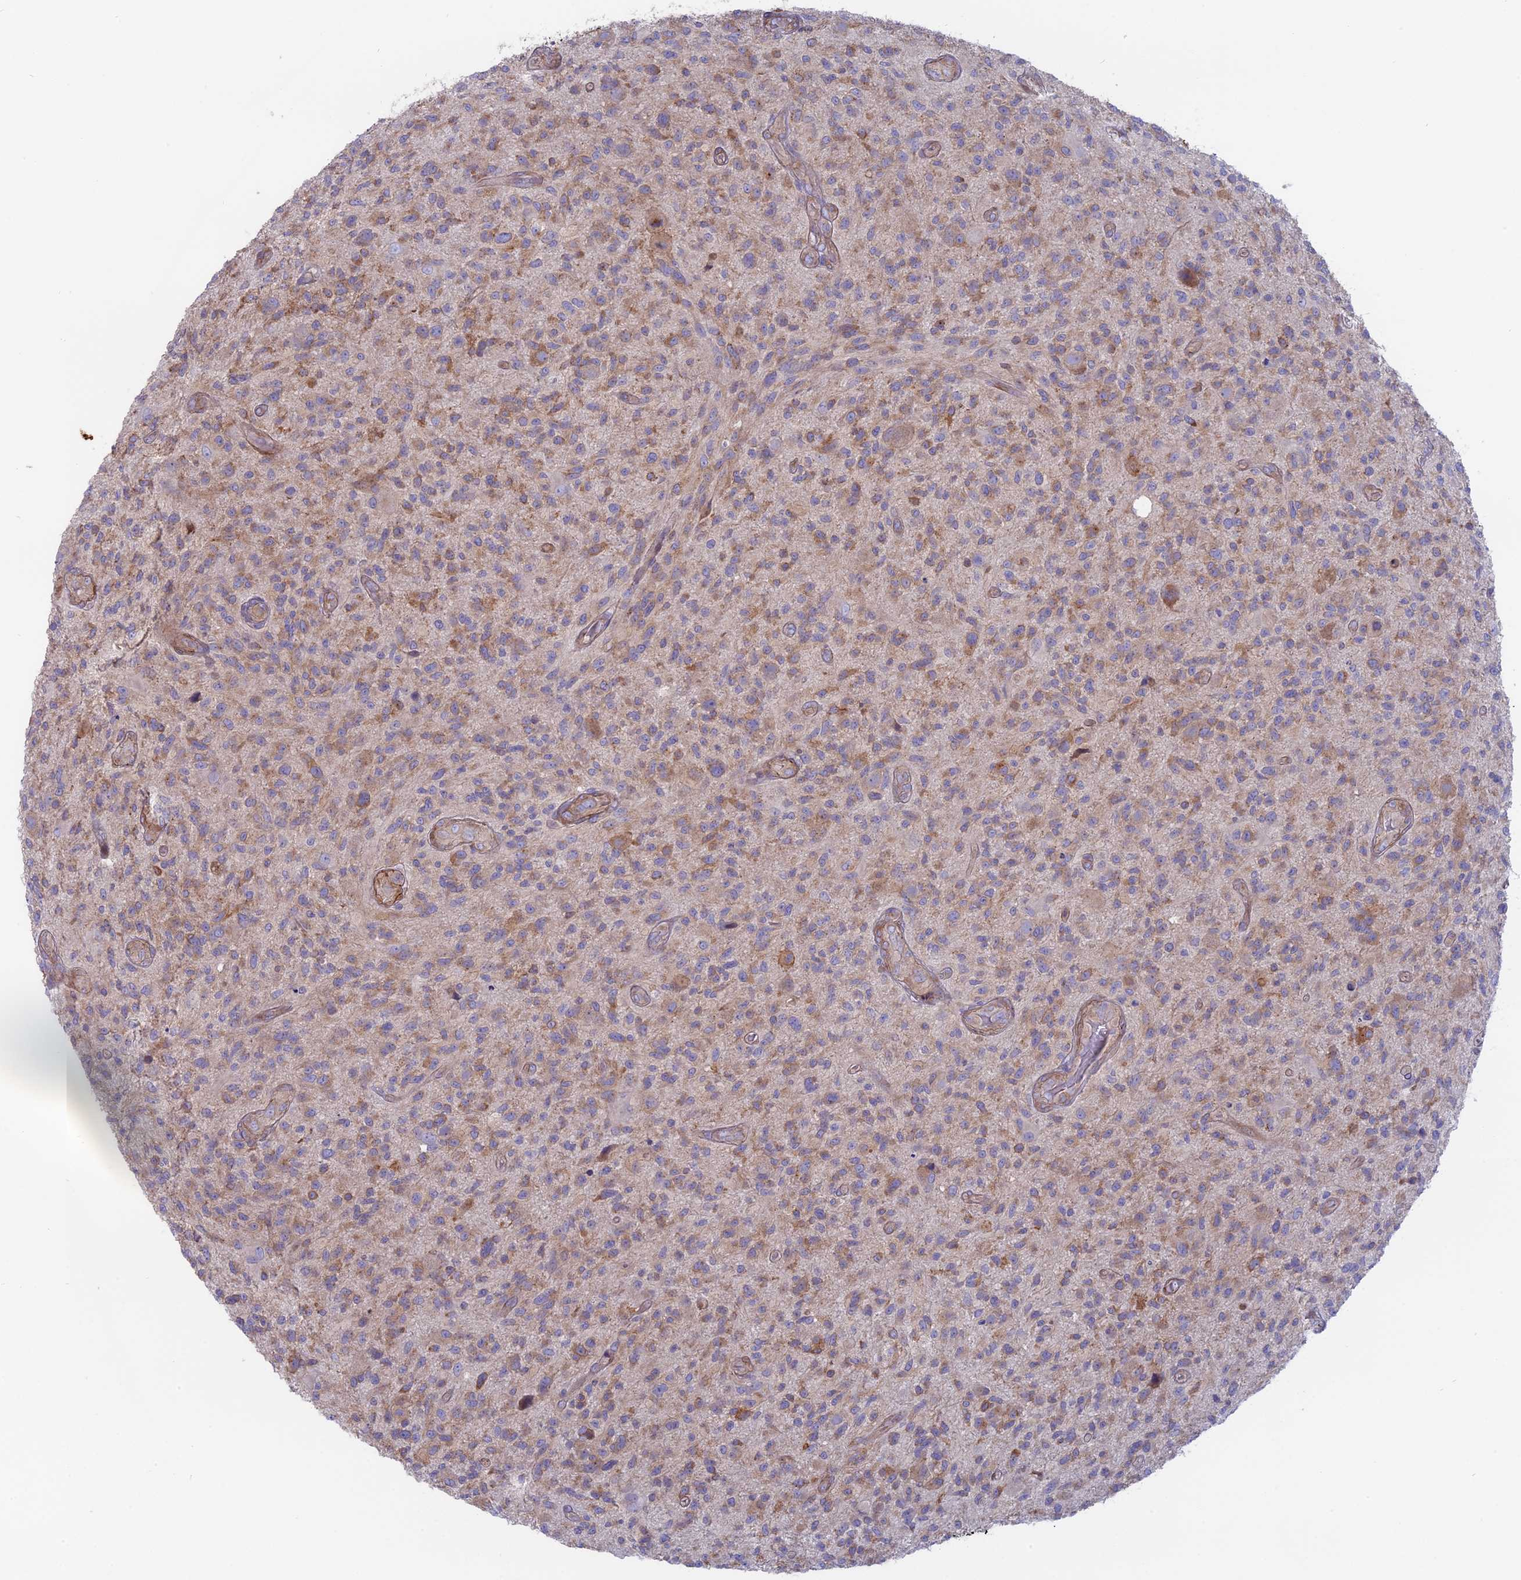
{"staining": {"intensity": "weak", "quantity": "25%-75%", "location": "cytoplasmic/membranous"}, "tissue": "glioma", "cell_type": "Tumor cells", "image_type": "cancer", "snomed": [{"axis": "morphology", "description": "Glioma, malignant, High grade"}, {"axis": "topography", "description": "Brain"}], "caption": "Immunohistochemistry (IHC) of human glioma shows low levels of weak cytoplasmic/membranous staining in approximately 25%-75% of tumor cells. (DAB (3,3'-diaminobenzidine) IHC with brightfield microscopy, high magnification).", "gene": "MYO5B", "patient": {"sex": "male", "age": 47}}